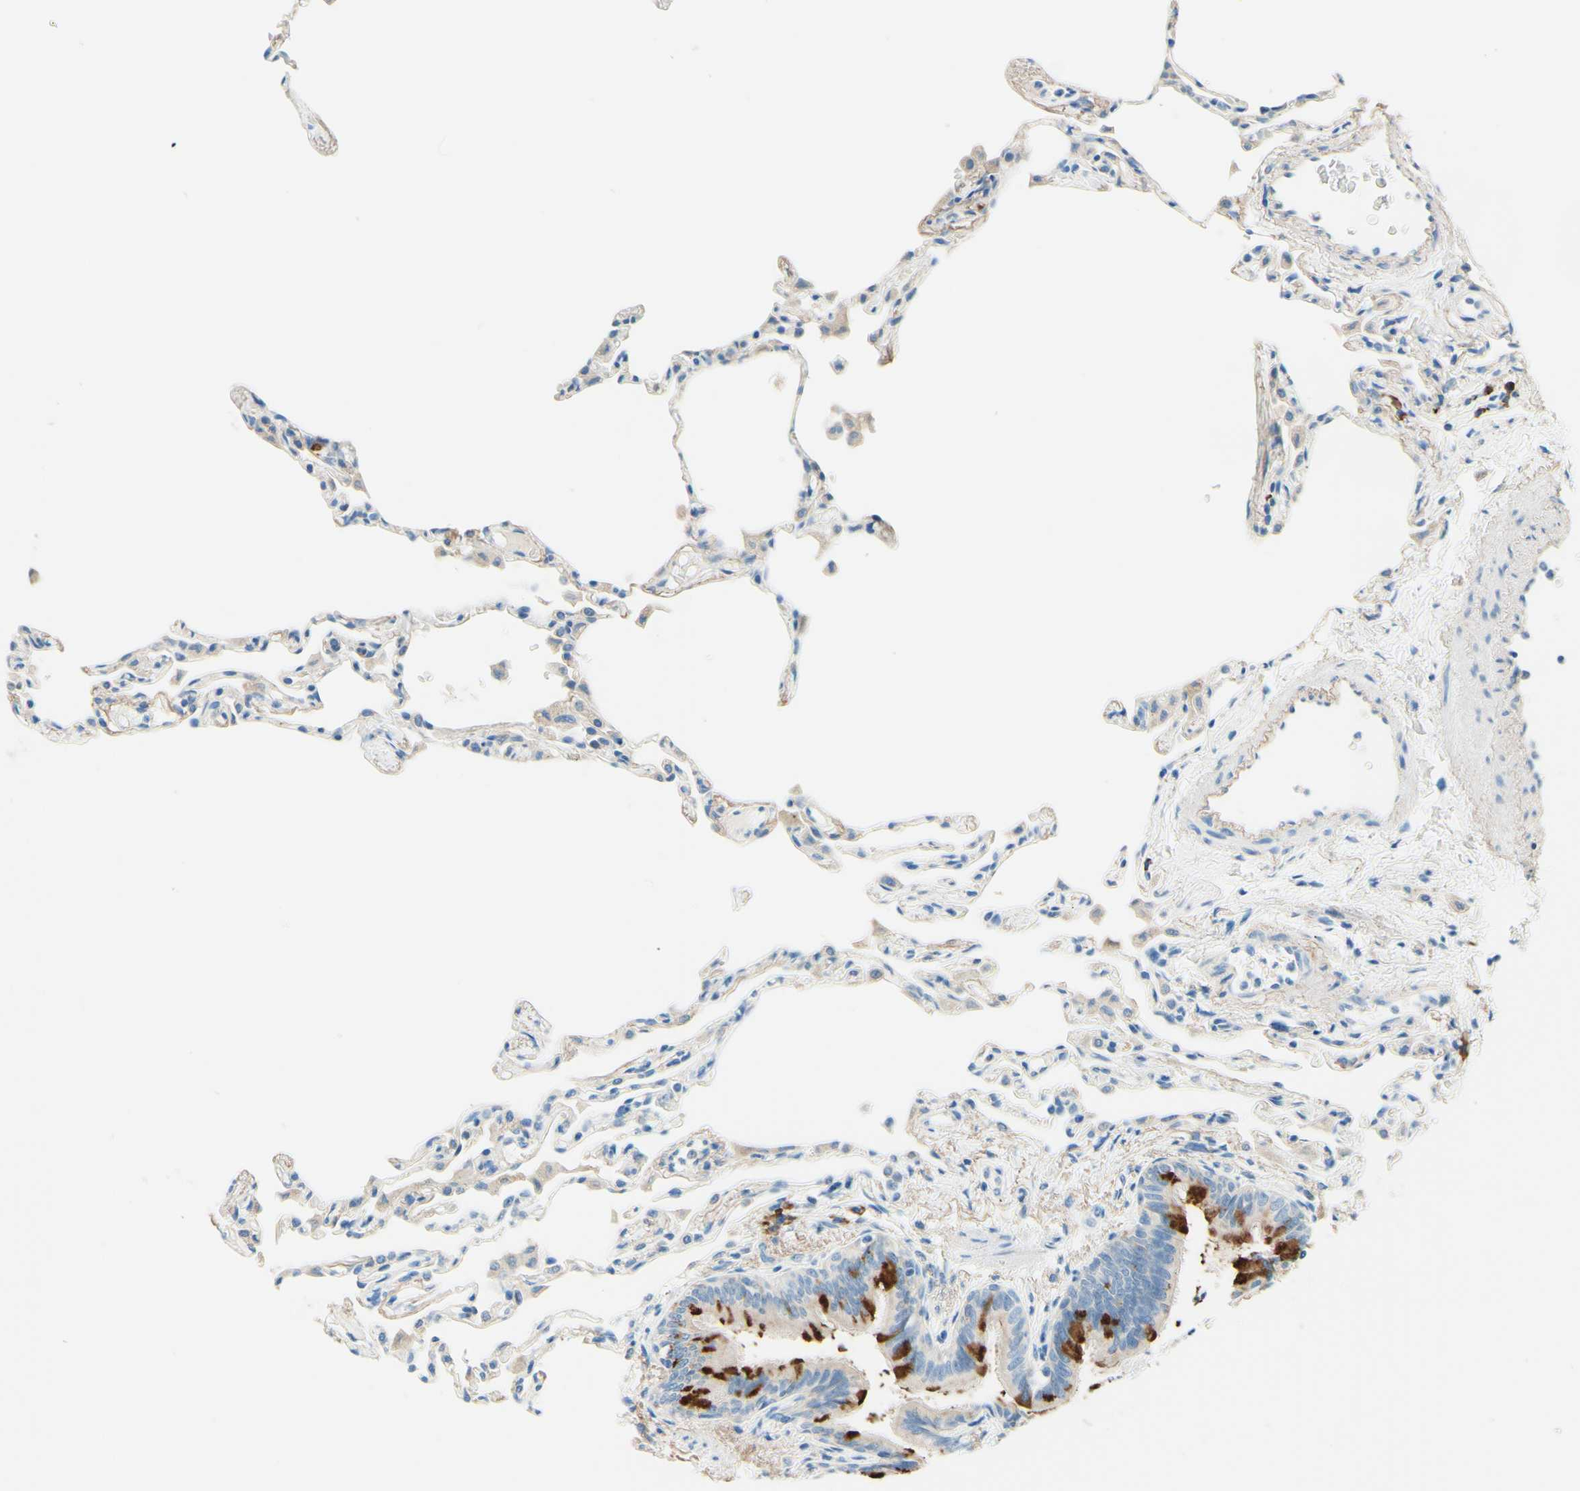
{"staining": {"intensity": "negative", "quantity": "none", "location": "none"}, "tissue": "lung", "cell_type": "Alveolar cells", "image_type": "normal", "snomed": [{"axis": "morphology", "description": "Normal tissue, NOS"}, {"axis": "topography", "description": "Lung"}], "caption": "Immunohistochemical staining of normal human lung shows no significant staining in alveolar cells. The staining is performed using DAB brown chromogen with nuclei counter-stained in using hematoxylin.", "gene": "PASD1", "patient": {"sex": "female", "age": 49}}